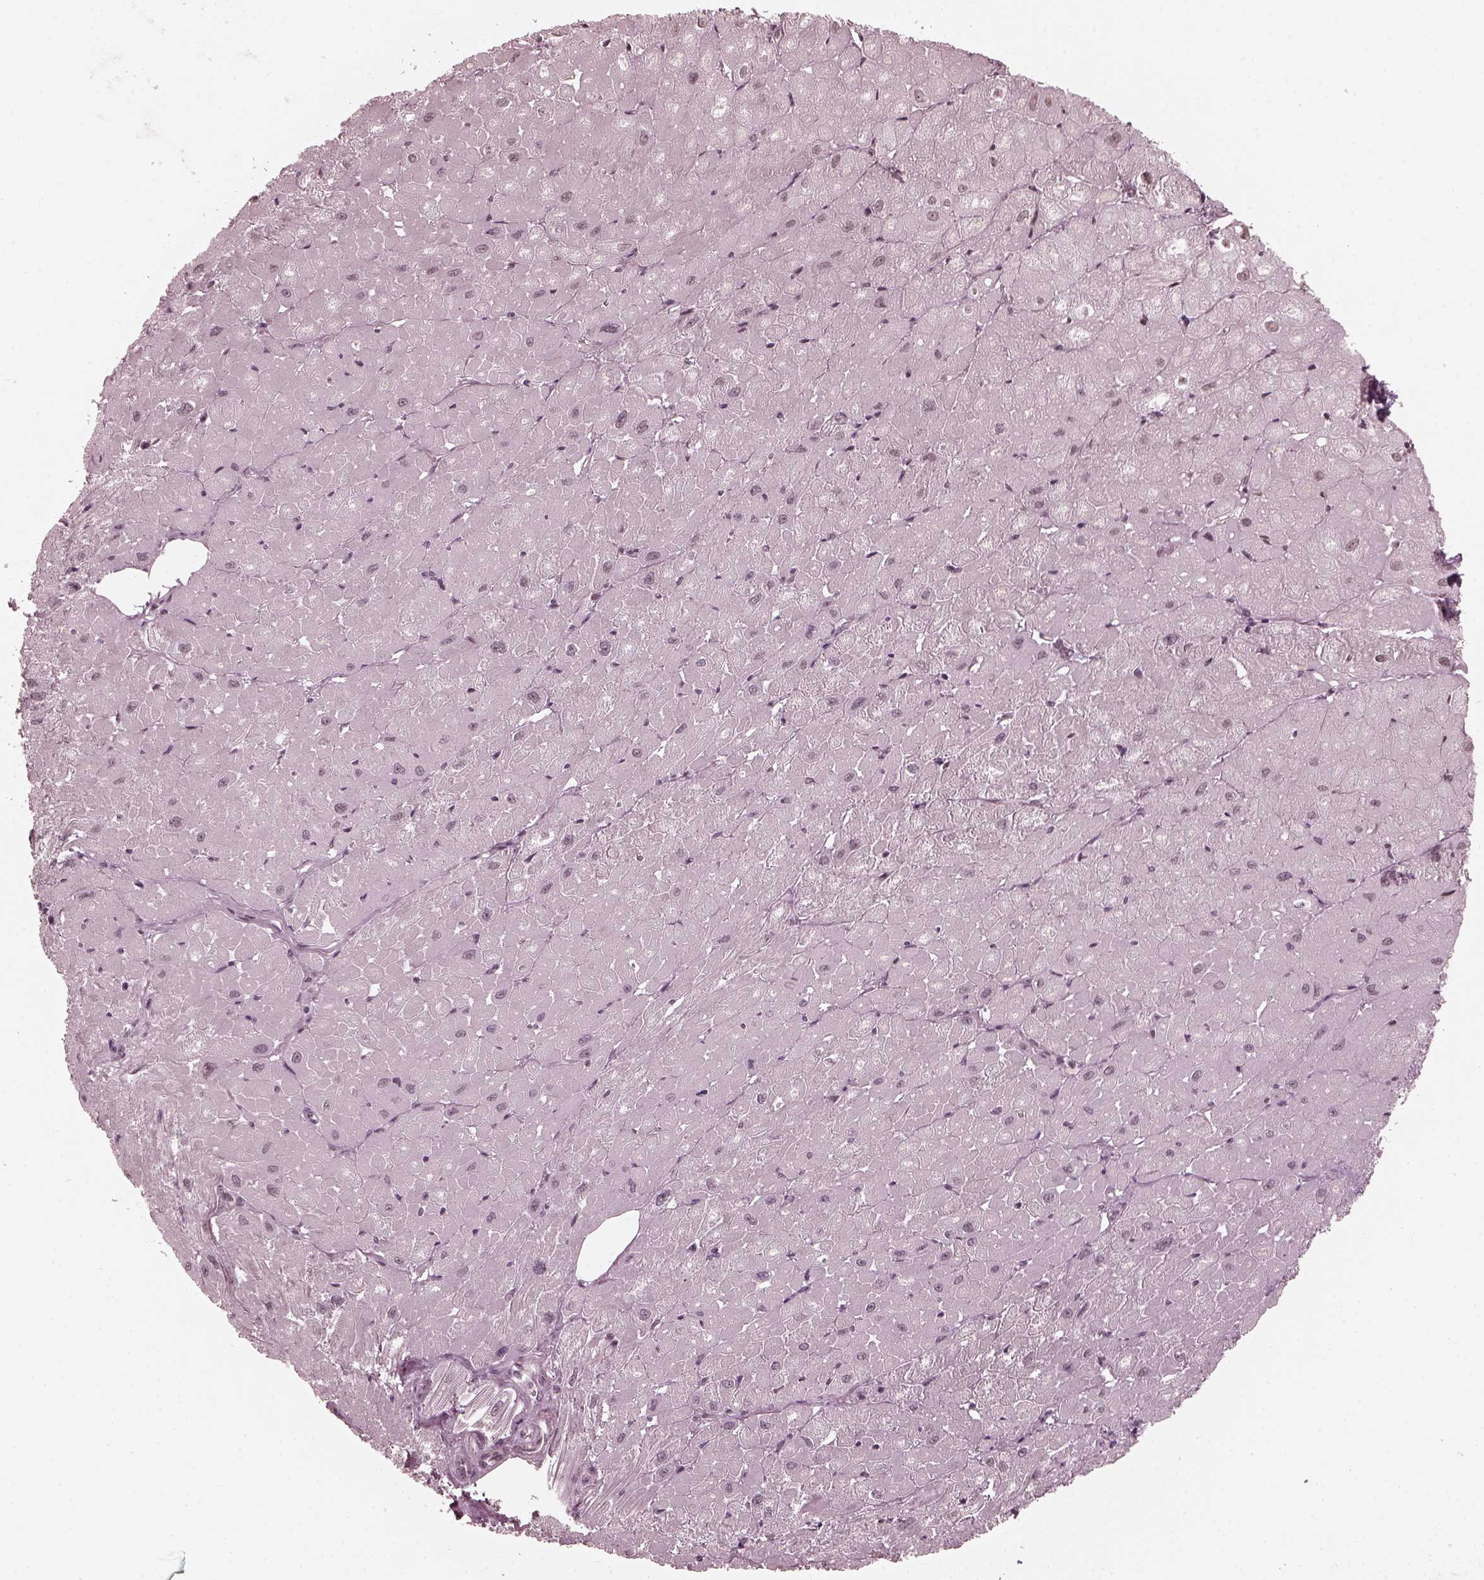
{"staining": {"intensity": "negative", "quantity": "none", "location": "none"}, "tissue": "heart muscle", "cell_type": "Cardiomyocytes", "image_type": "normal", "snomed": [{"axis": "morphology", "description": "Normal tissue, NOS"}, {"axis": "topography", "description": "Heart"}], "caption": "Immunohistochemistry of normal heart muscle displays no expression in cardiomyocytes.", "gene": "TRIB3", "patient": {"sex": "male", "age": 62}}